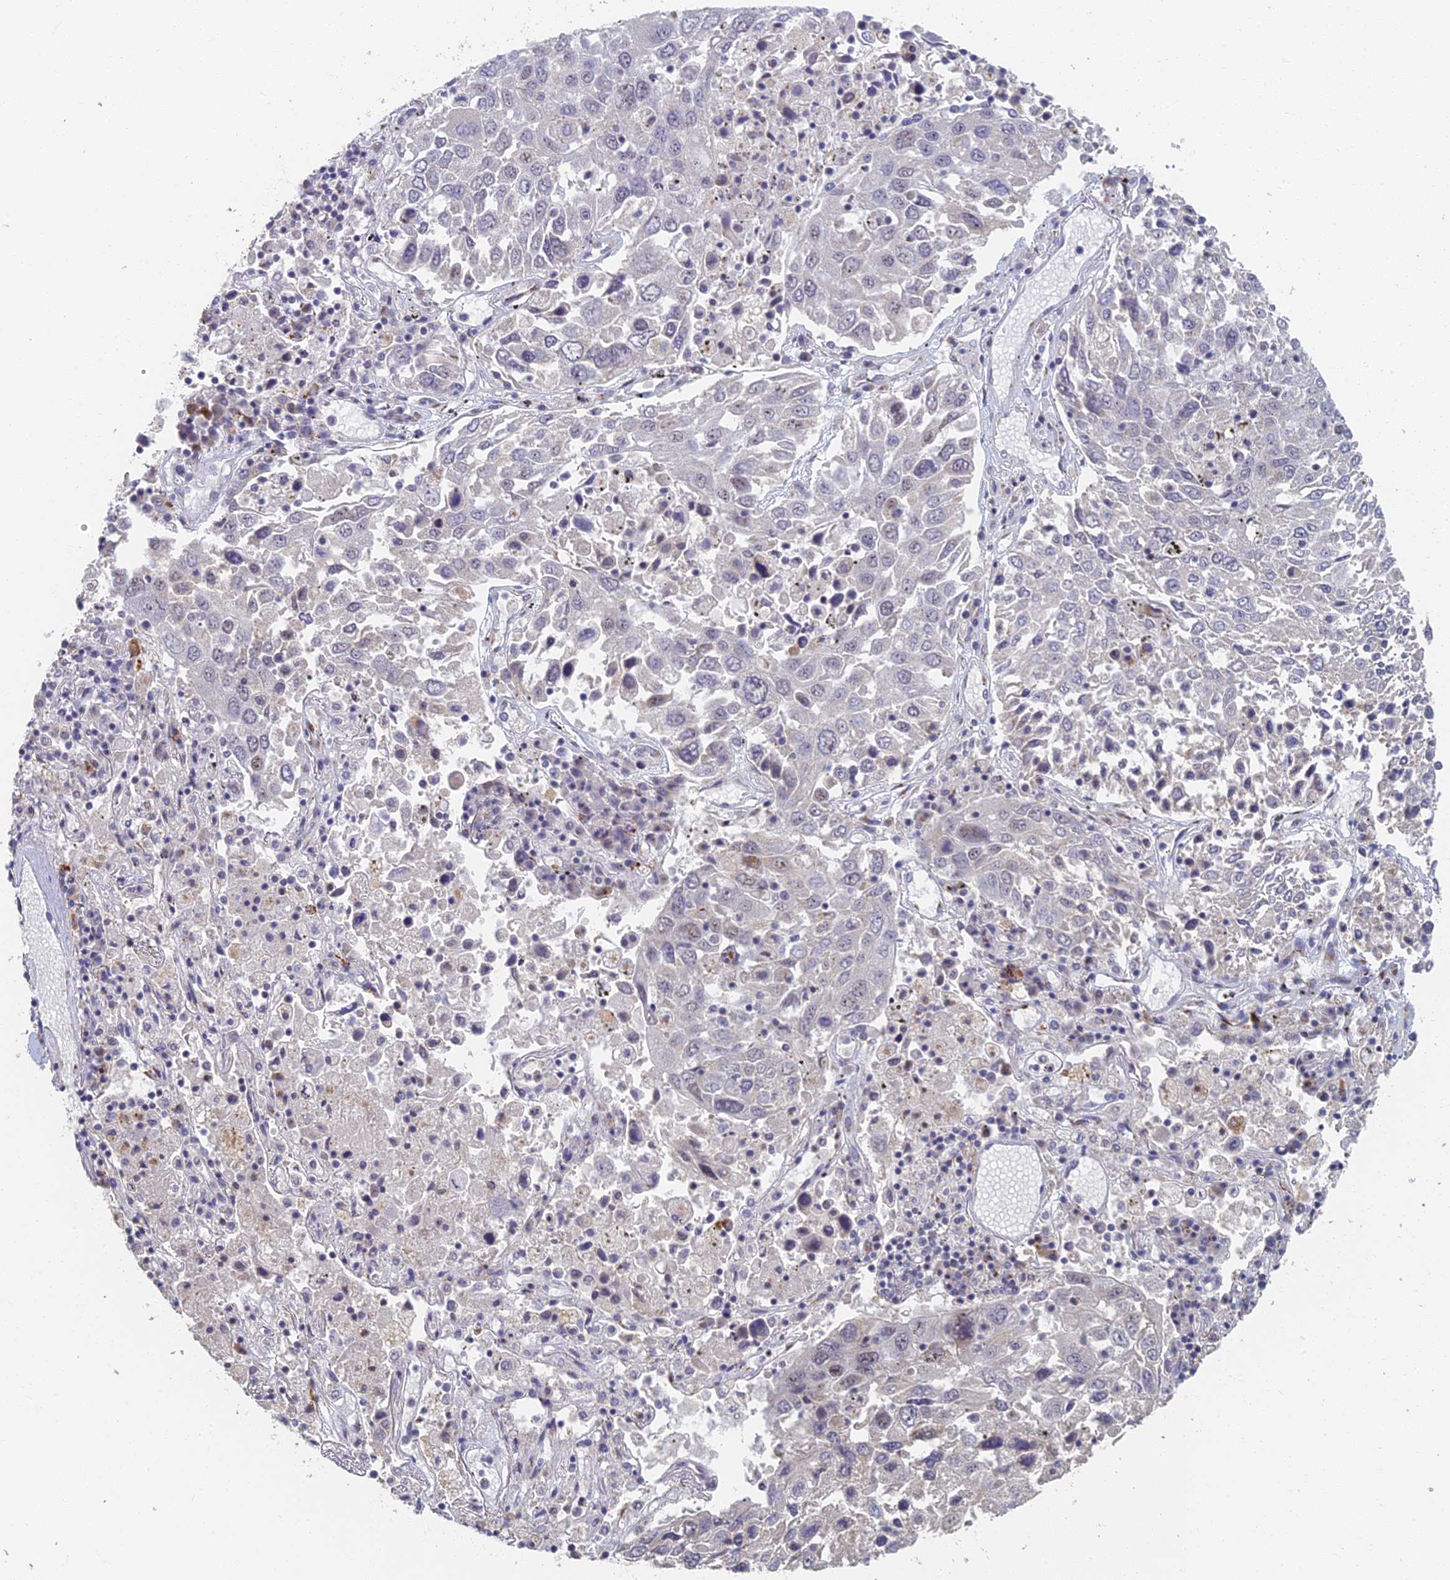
{"staining": {"intensity": "weak", "quantity": "<25%", "location": "nuclear"}, "tissue": "lung cancer", "cell_type": "Tumor cells", "image_type": "cancer", "snomed": [{"axis": "morphology", "description": "Squamous cell carcinoma, NOS"}, {"axis": "topography", "description": "Lung"}], "caption": "This is an IHC micrograph of lung squamous cell carcinoma. There is no expression in tumor cells.", "gene": "GPATCH1", "patient": {"sex": "male", "age": 65}}